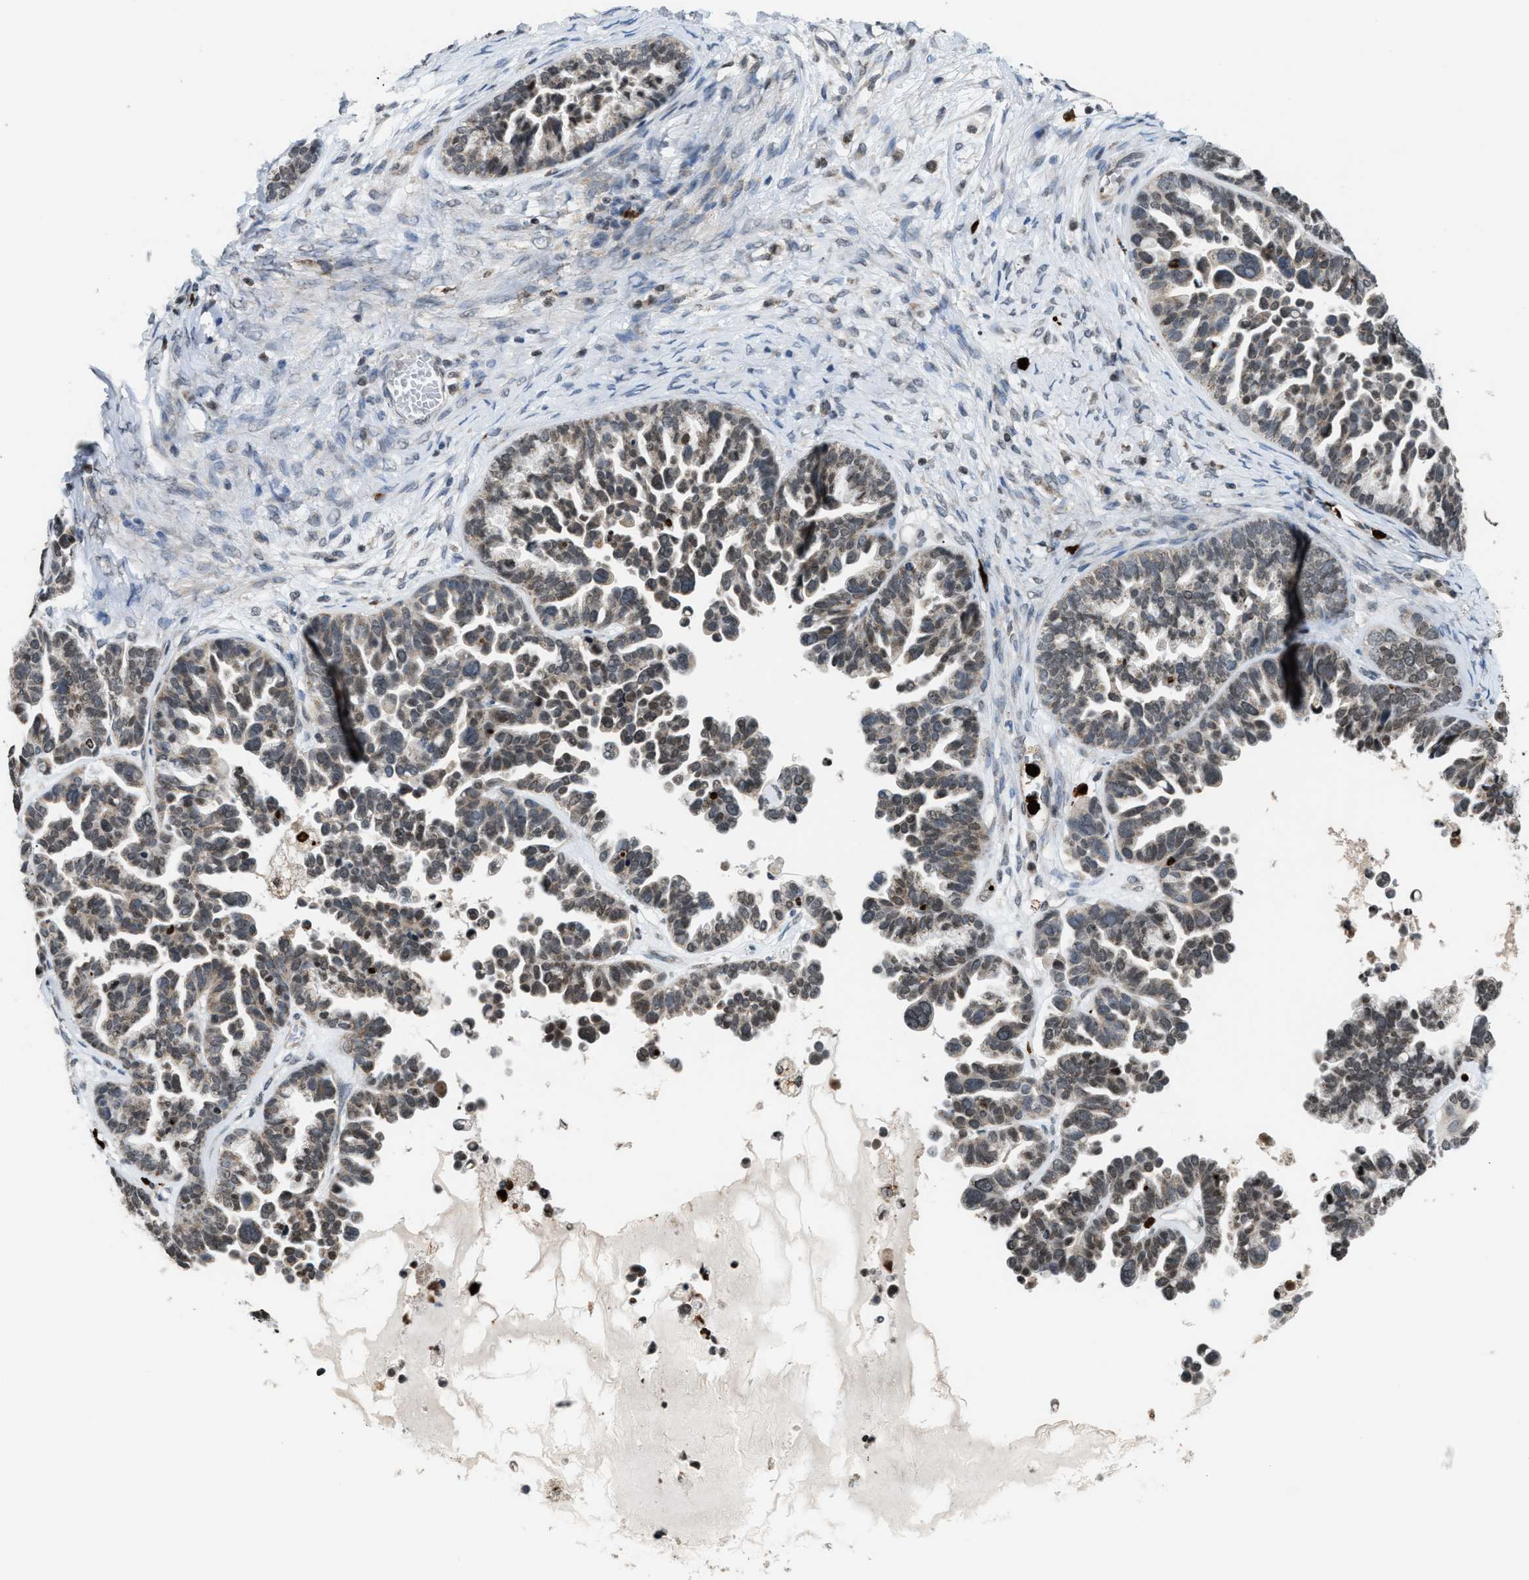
{"staining": {"intensity": "weak", "quantity": "25%-75%", "location": "cytoplasmic/membranous"}, "tissue": "ovarian cancer", "cell_type": "Tumor cells", "image_type": "cancer", "snomed": [{"axis": "morphology", "description": "Cystadenocarcinoma, serous, NOS"}, {"axis": "topography", "description": "Ovary"}], "caption": "Protein analysis of ovarian cancer tissue exhibits weak cytoplasmic/membranous expression in approximately 25%-75% of tumor cells. (DAB (3,3'-diaminobenzidine) IHC with brightfield microscopy, high magnification).", "gene": "PRUNE2", "patient": {"sex": "female", "age": 56}}